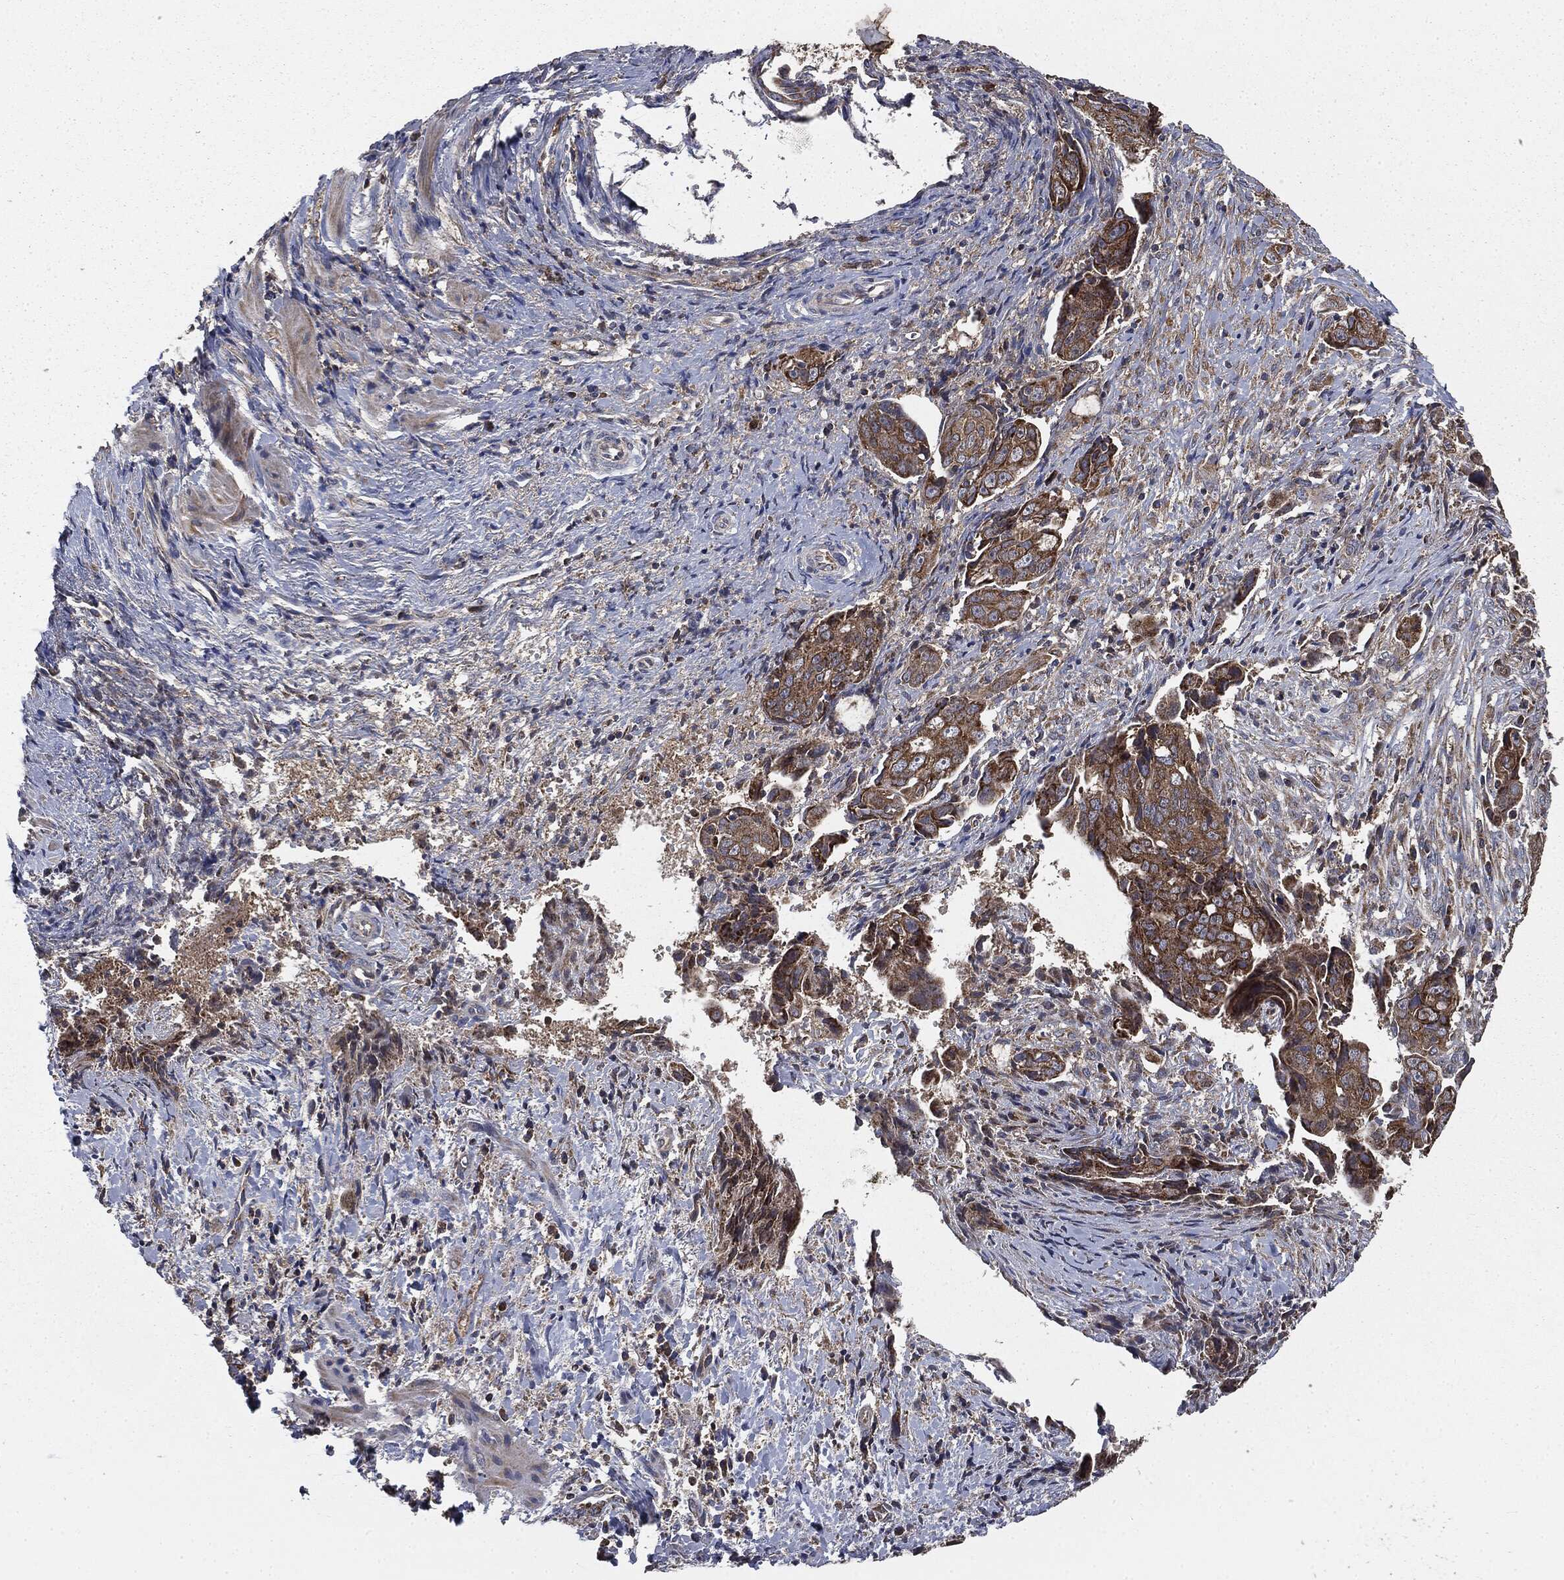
{"staining": {"intensity": "strong", "quantity": ">75%", "location": "cytoplasmic/membranous"}, "tissue": "ovarian cancer", "cell_type": "Tumor cells", "image_type": "cancer", "snomed": [{"axis": "morphology", "description": "Carcinoma, endometroid"}, {"axis": "topography", "description": "Ovary"}], "caption": "Immunohistochemistry staining of ovarian endometroid carcinoma, which exhibits high levels of strong cytoplasmic/membranous expression in approximately >75% of tumor cells indicating strong cytoplasmic/membranous protein positivity. The staining was performed using DAB (brown) for protein detection and nuclei were counterstained in hematoxylin (blue).", "gene": "MAPK6", "patient": {"sex": "female", "age": 70}}